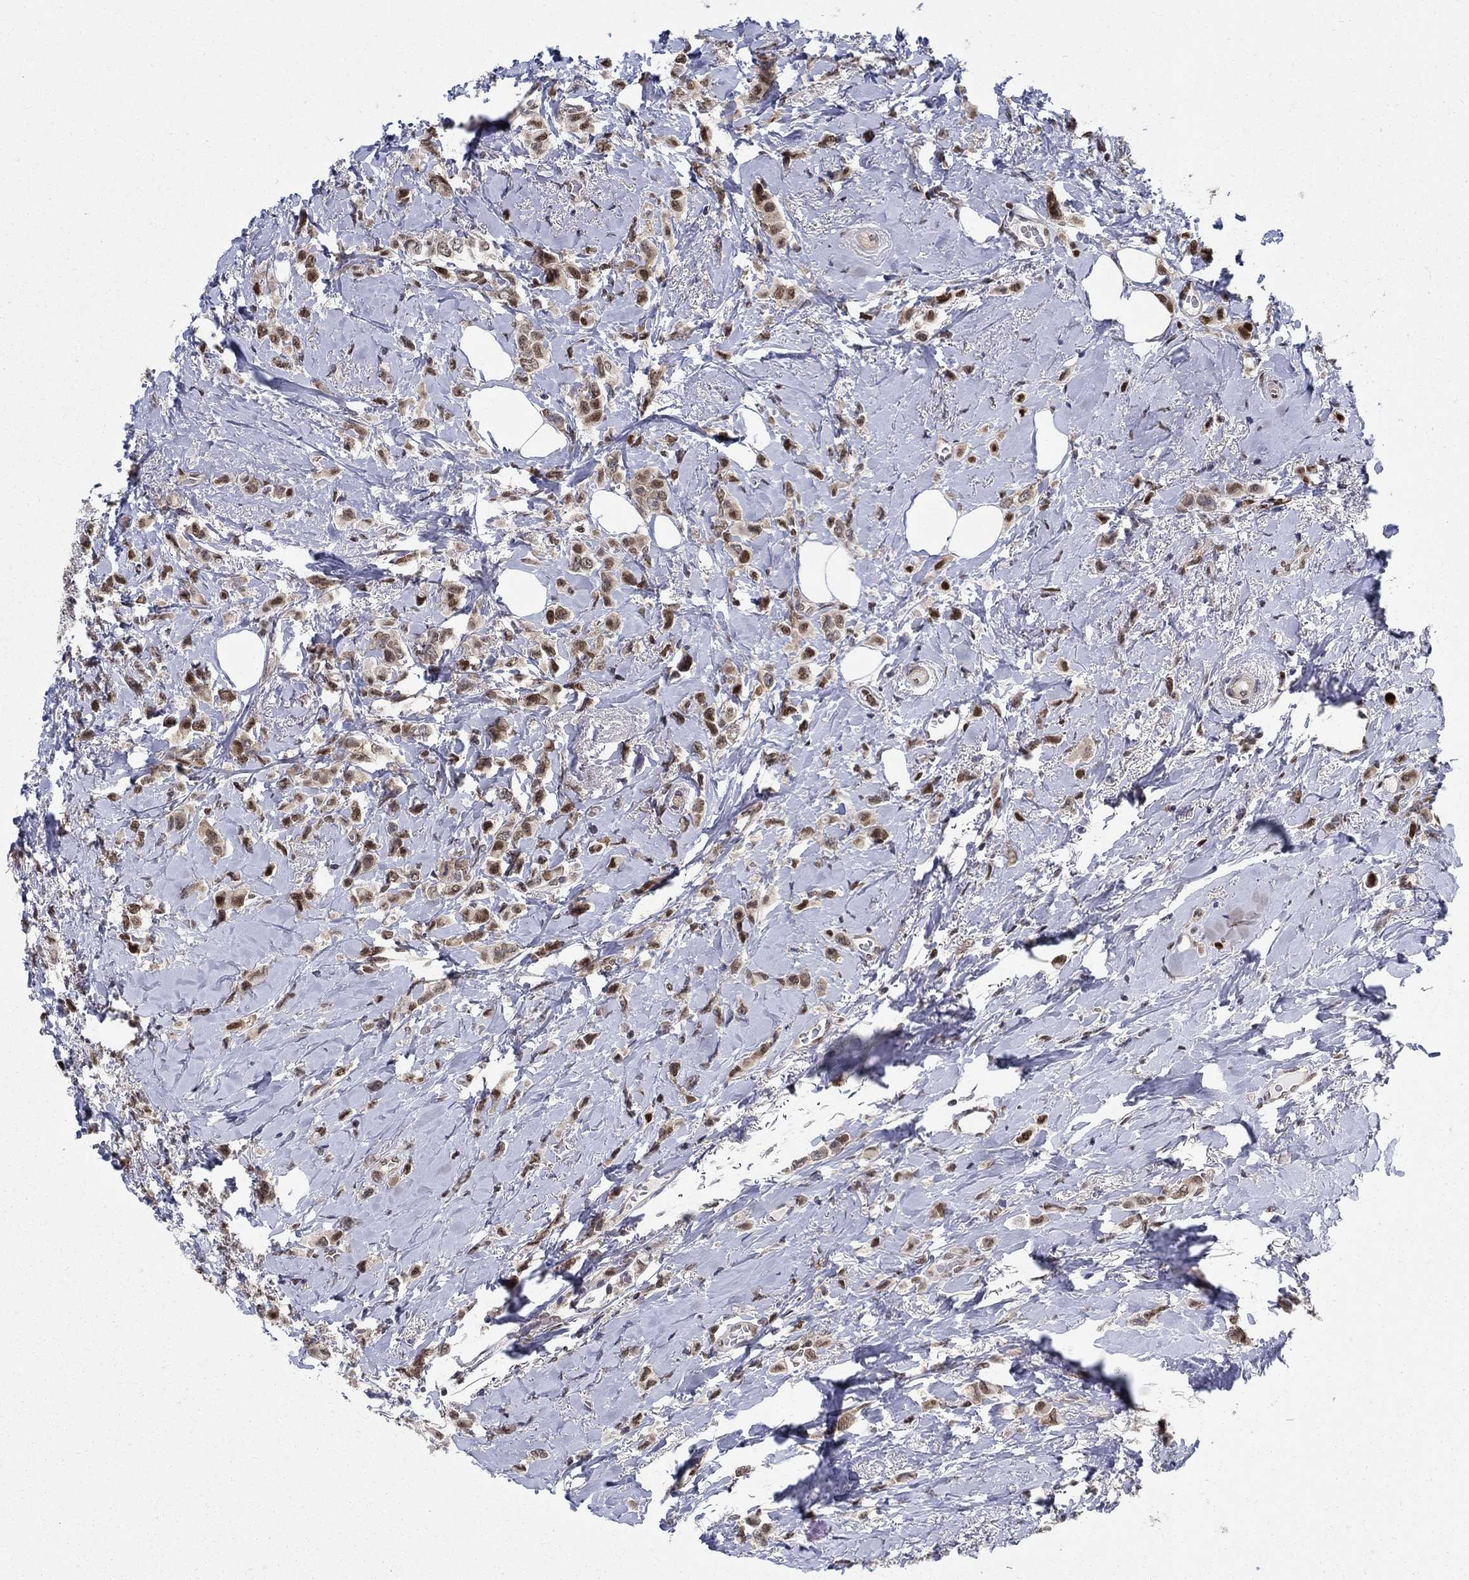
{"staining": {"intensity": "strong", "quantity": "25%-75%", "location": "nuclear"}, "tissue": "breast cancer", "cell_type": "Tumor cells", "image_type": "cancer", "snomed": [{"axis": "morphology", "description": "Lobular carcinoma"}, {"axis": "topography", "description": "Breast"}], "caption": "Immunohistochemical staining of breast lobular carcinoma shows strong nuclear protein expression in approximately 25%-75% of tumor cells.", "gene": "ZNF594", "patient": {"sex": "female", "age": 66}}